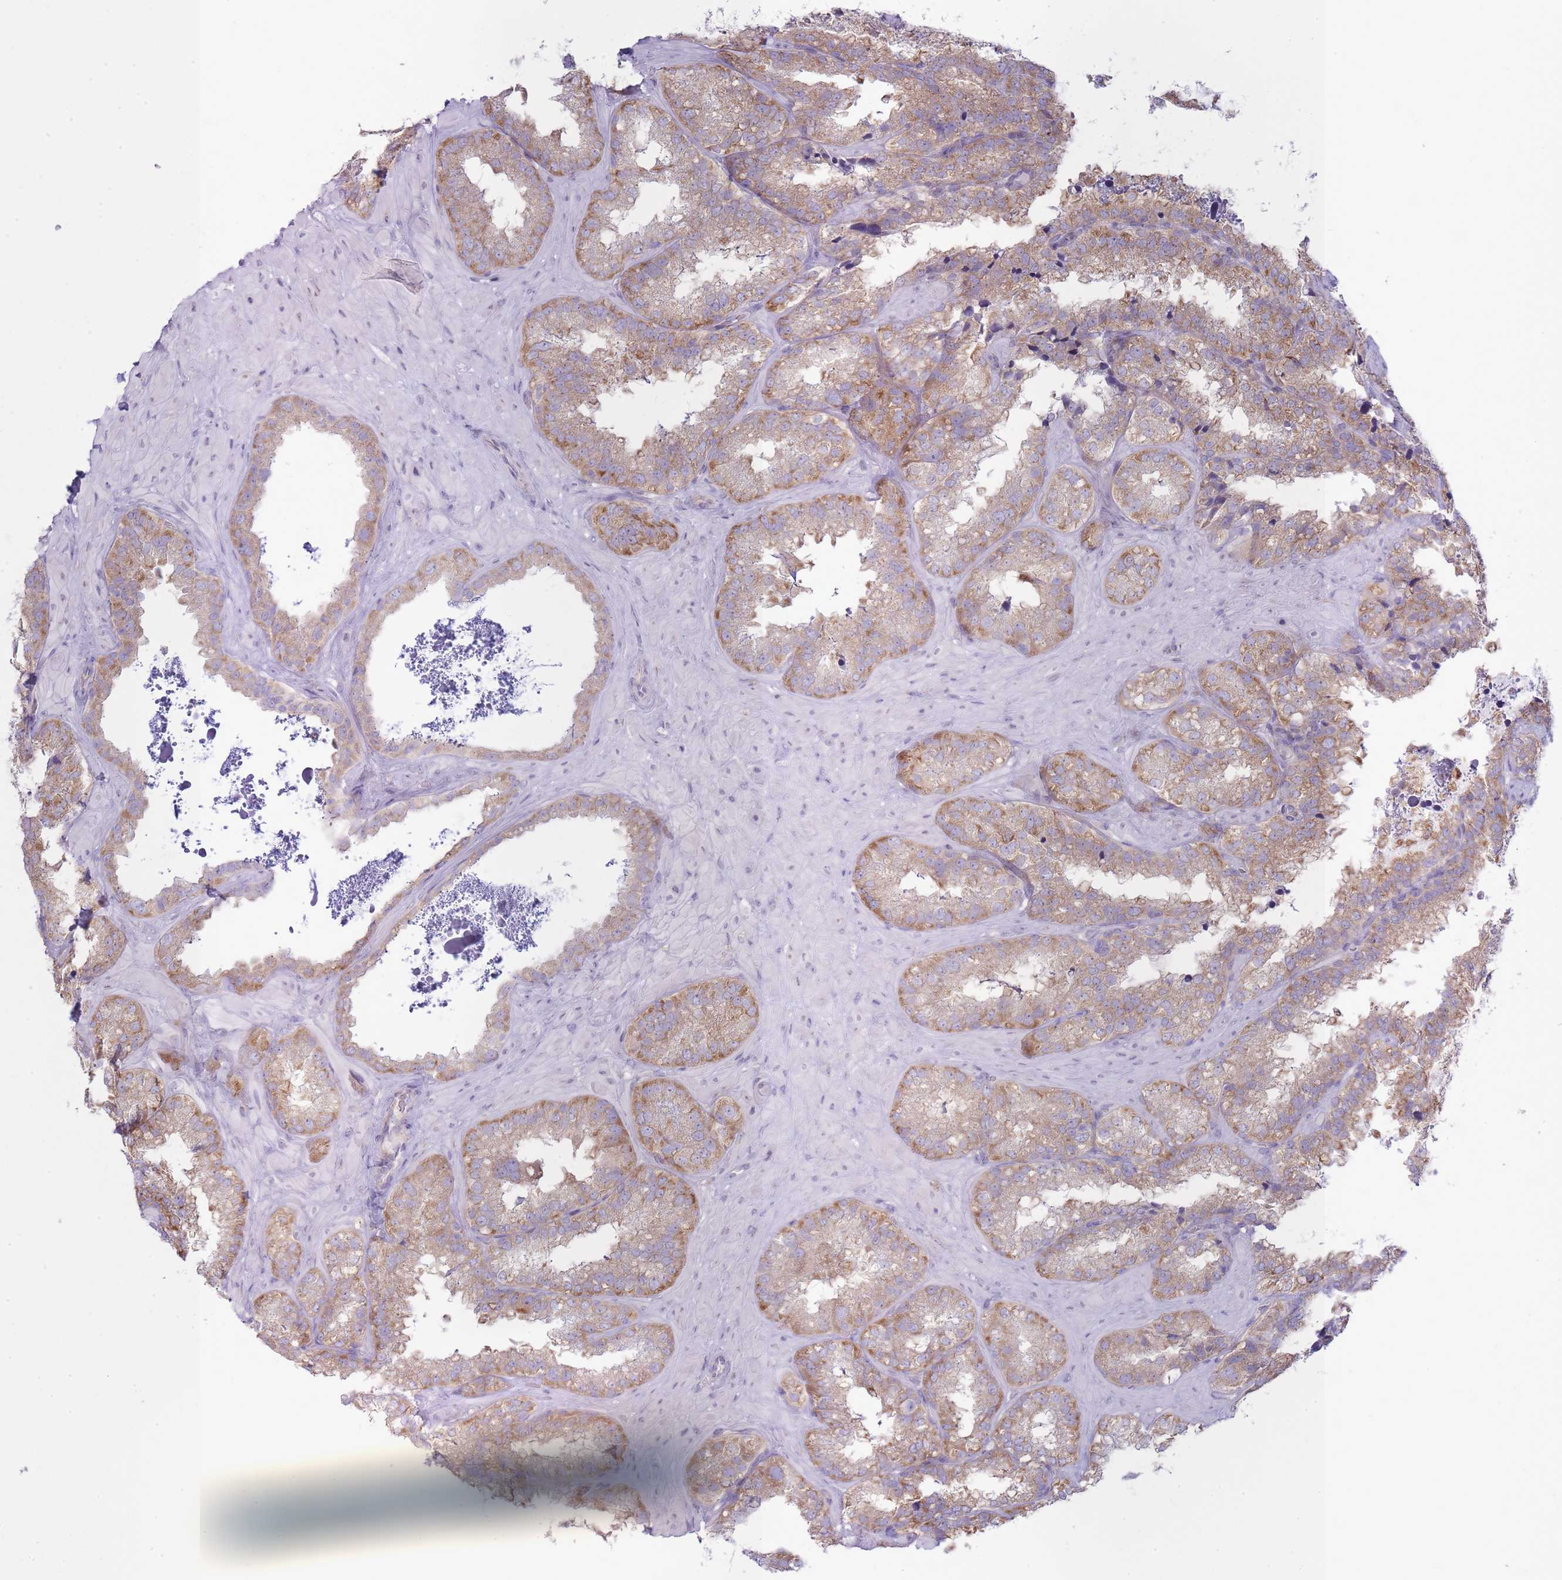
{"staining": {"intensity": "moderate", "quantity": ">75%", "location": "cytoplasmic/membranous"}, "tissue": "seminal vesicle", "cell_type": "Glandular cells", "image_type": "normal", "snomed": [{"axis": "morphology", "description": "Normal tissue, NOS"}, {"axis": "topography", "description": "Seminal veicle"}], "caption": "This is a photomicrograph of immunohistochemistry staining of benign seminal vesicle, which shows moderate expression in the cytoplasmic/membranous of glandular cells.", "gene": "OR5L1", "patient": {"sex": "male", "age": 58}}